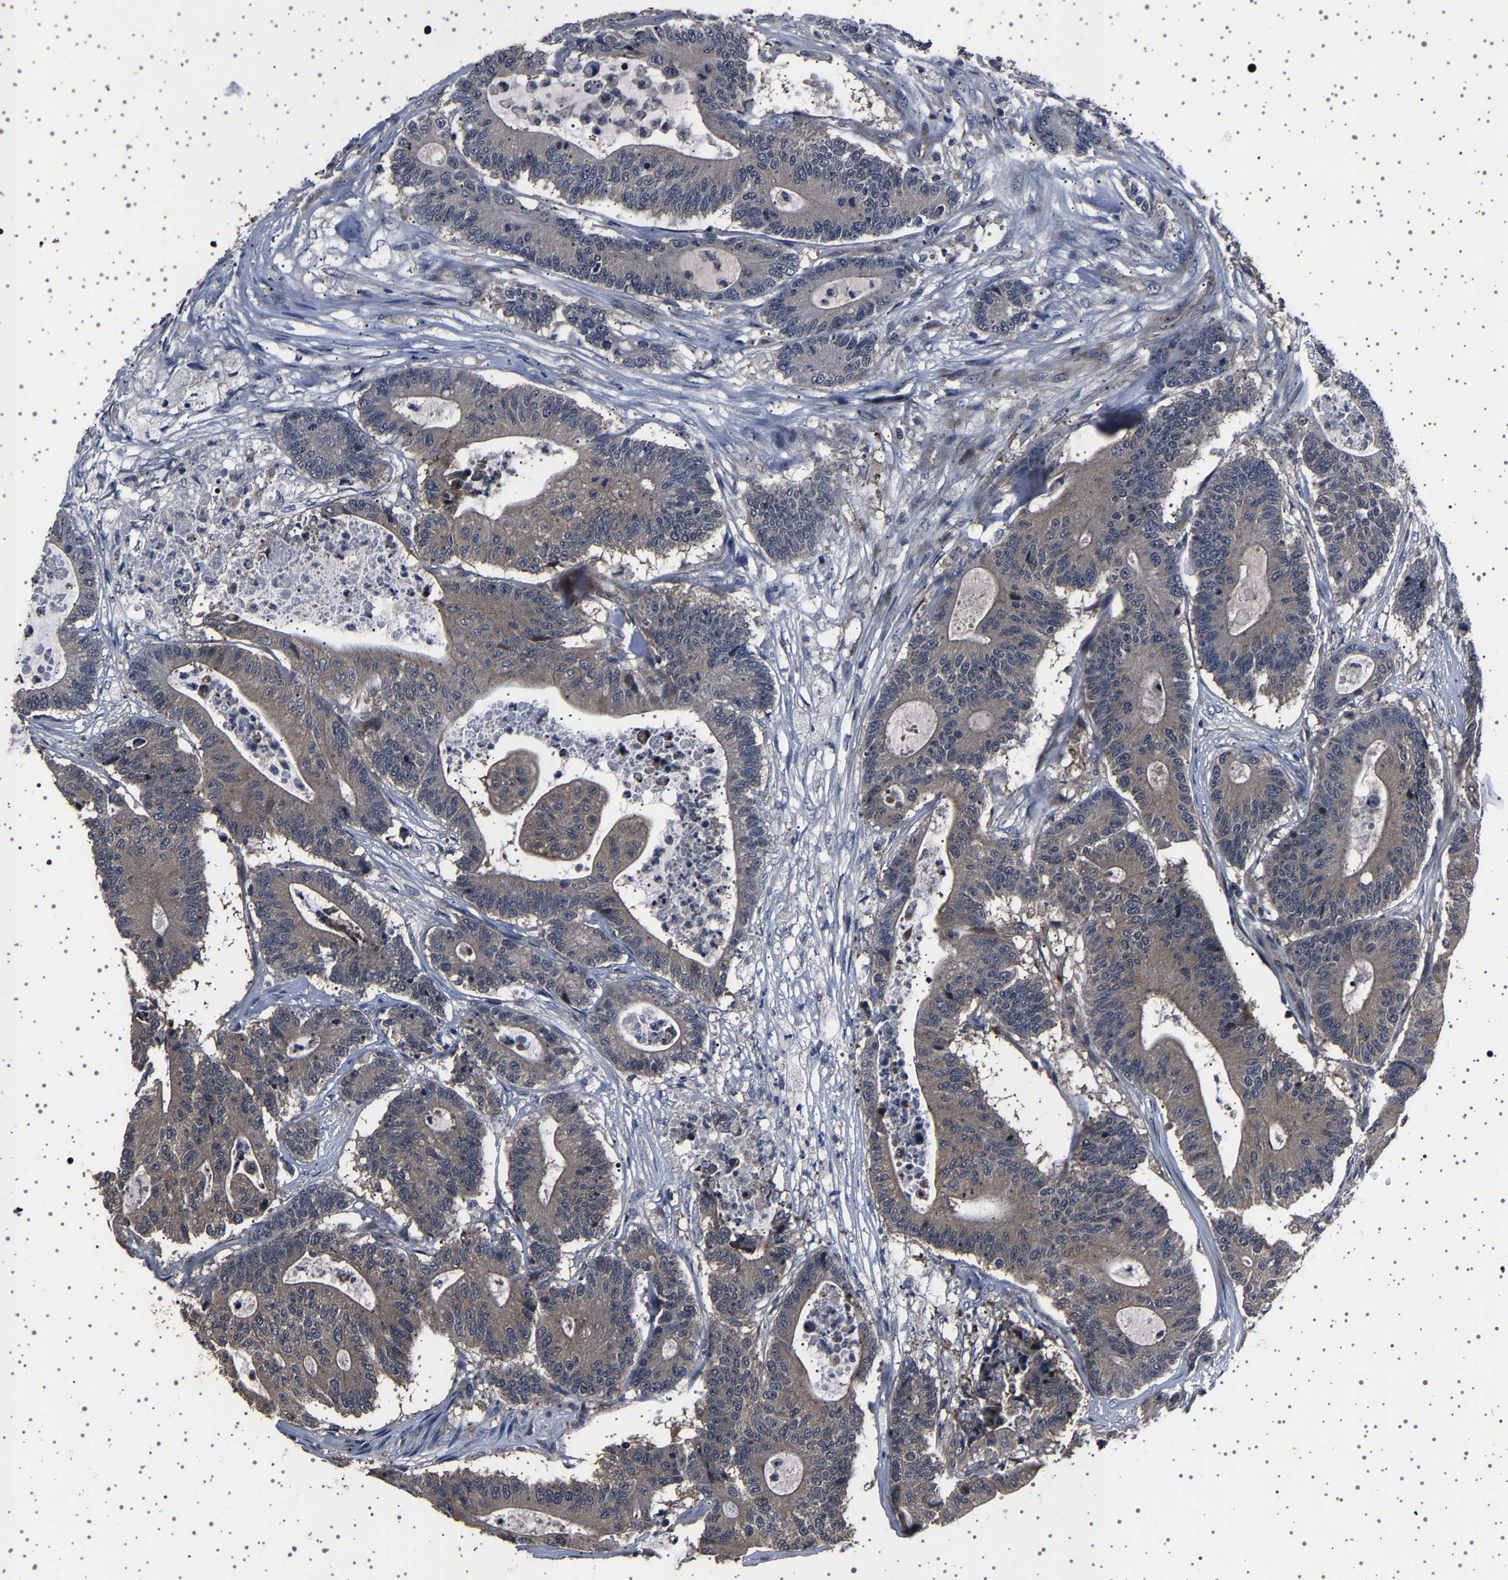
{"staining": {"intensity": "weak", "quantity": "<25%", "location": "cytoplasmic/membranous"}, "tissue": "colorectal cancer", "cell_type": "Tumor cells", "image_type": "cancer", "snomed": [{"axis": "morphology", "description": "Adenocarcinoma, NOS"}, {"axis": "topography", "description": "Colon"}], "caption": "IHC image of colorectal cancer stained for a protein (brown), which displays no positivity in tumor cells.", "gene": "NCKAP1", "patient": {"sex": "female", "age": 84}}